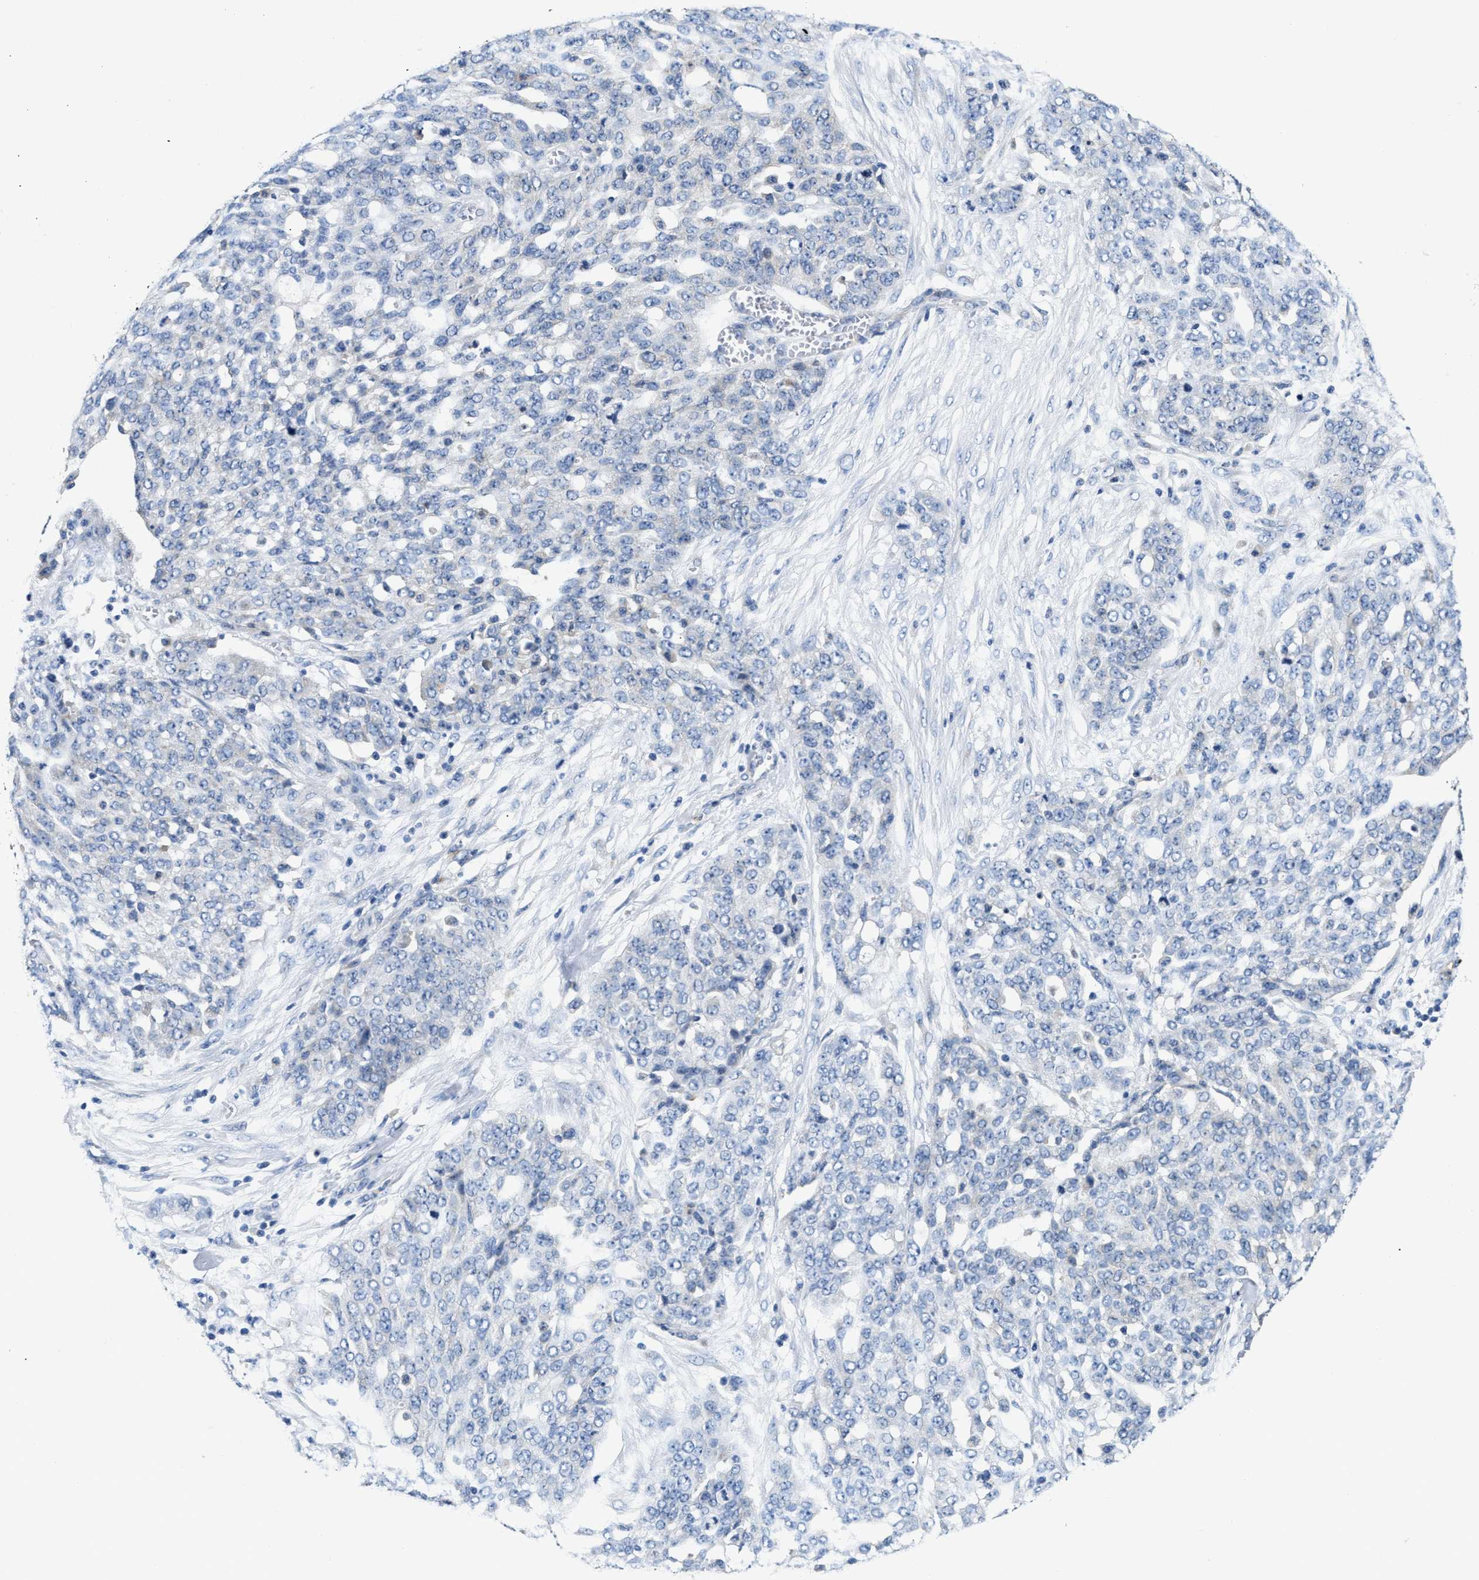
{"staining": {"intensity": "negative", "quantity": "none", "location": "none"}, "tissue": "ovarian cancer", "cell_type": "Tumor cells", "image_type": "cancer", "snomed": [{"axis": "morphology", "description": "Cystadenocarcinoma, serous, NOS"}, {"axis": "topography", "description": "Soft tissue"}, {"axis": "topography", "description": "Ovary"}], "caption": "Tumor cells are negative for brown protein staining in ovarian serous cystadenocarcinoma.", "gene": "FAM185A", "patient": {"sex": "female", "age": 57}}